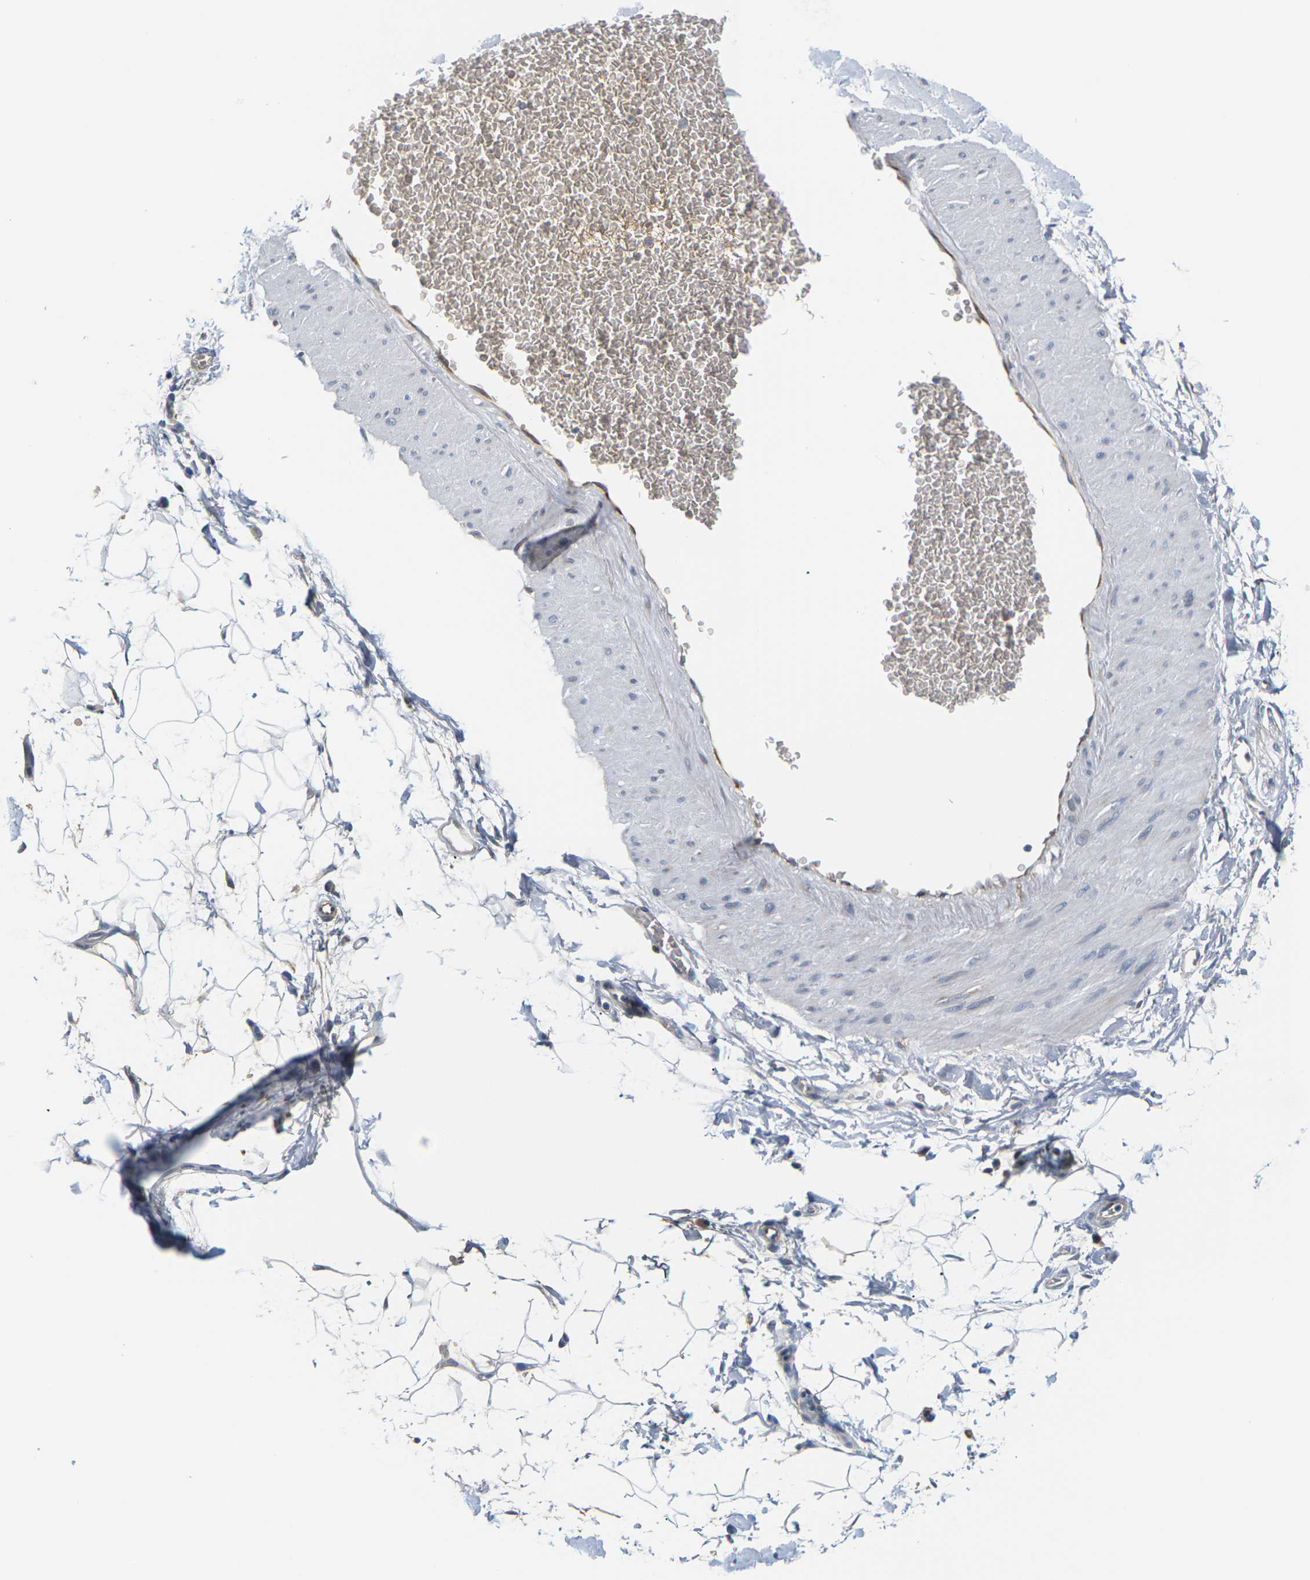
{"staining": {"intensity": "negative", "quantity": "none", "location": "none"}, "tissue": "adipose tissue", "cell_type": "Adipocytes", "image_type": "normal", "snomed": [{"axis": "morphology", "description": "Normal tissue, NOS"}, {"axis": "topography", "description": "Soft tissue"}], "caption": "This is an immunohistochemistry micrograph of normal human adipose tissue. There is no positivity in adipocytes.", "gene": "PKP2", "patient": {"sex": "male", "age": 72}}